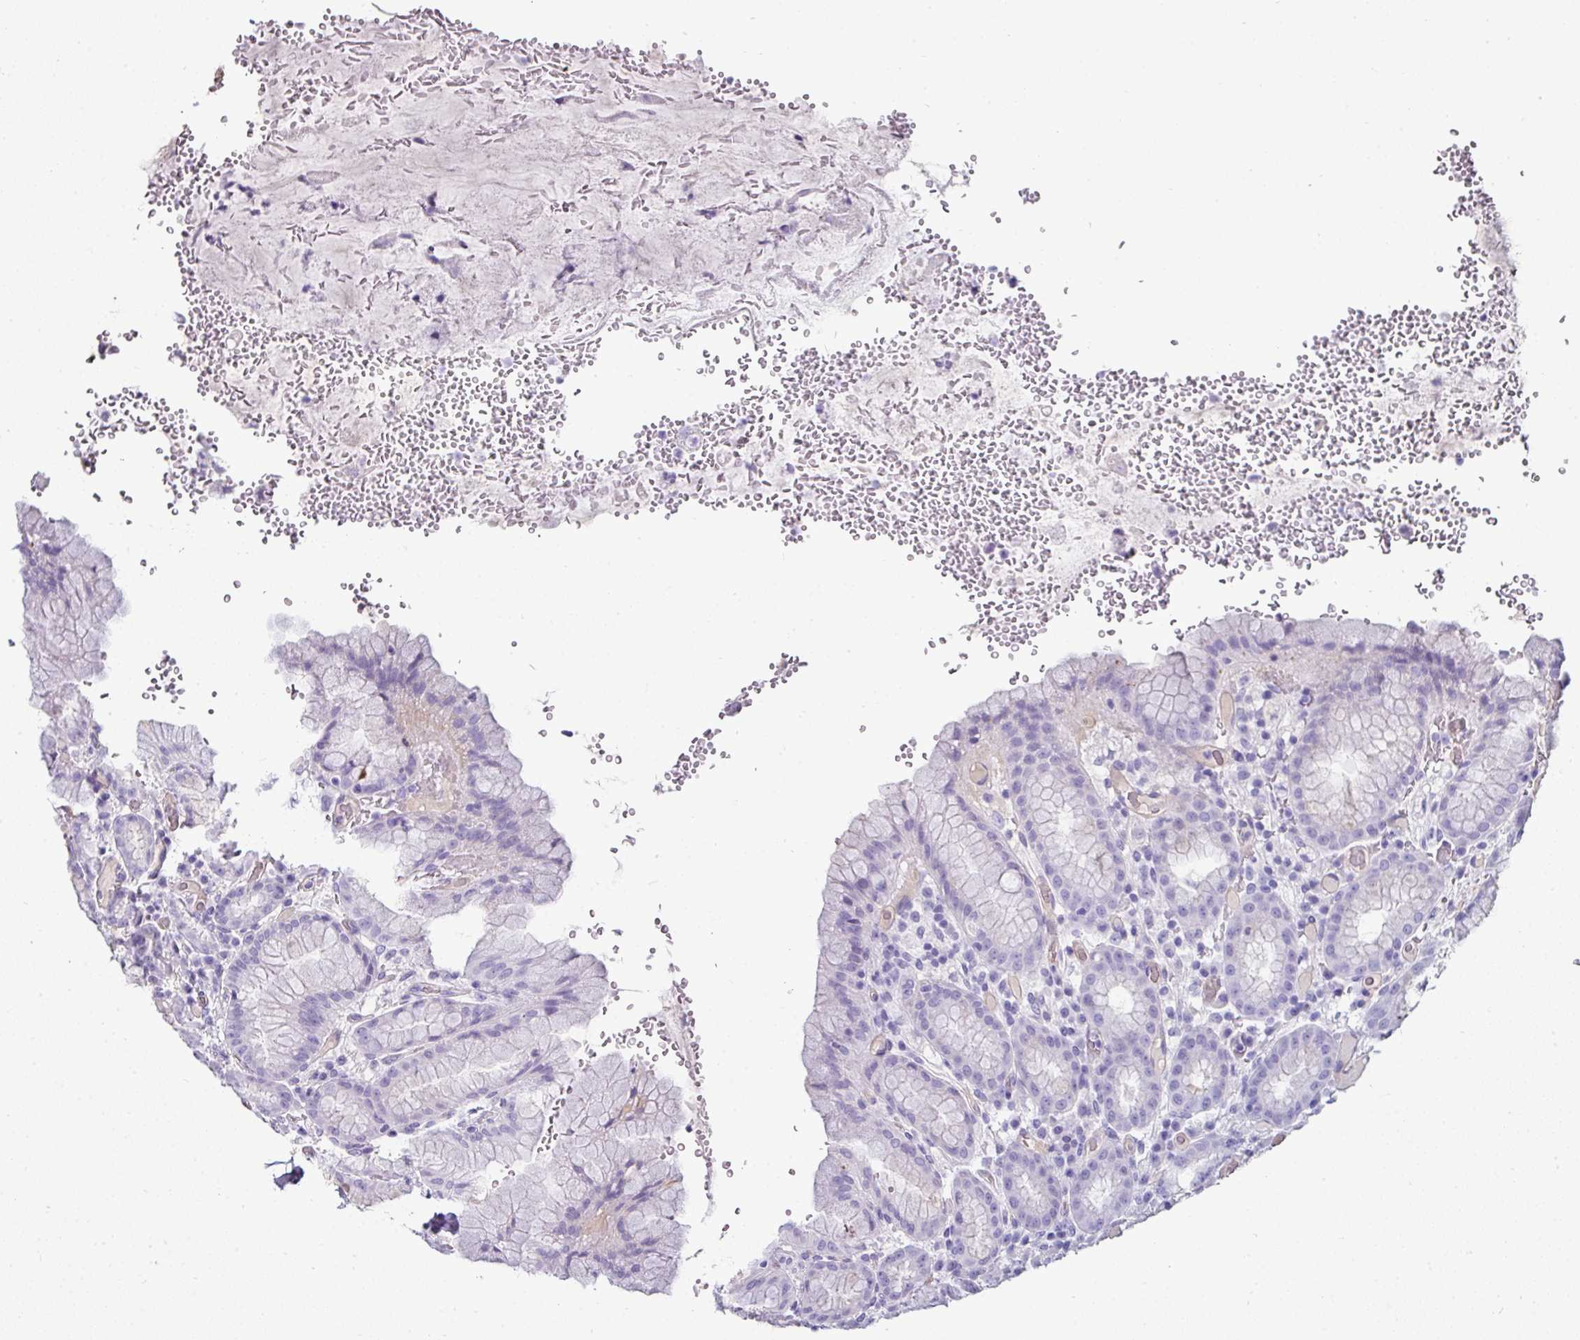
{"staining": {"intensity": "negative", "quantity": "none", "location": "none"}, "tissue": "stomach", "cell_type": "Glandular cells", "image_type": "normal", "snomed": [{"axis": "morphology", "description": "Normal tissue, NOS"}, {"axis": "topography", "description": "Stomach, upper"}], "caption": "High magnification brightfield microscopy of normal stomach stained with DAB (brown) and counterstained with hematoxylin (blue): glandular cells show no significant staining.", "gene": "VCX2", "patient": {"sex": "male", "age": 52}}